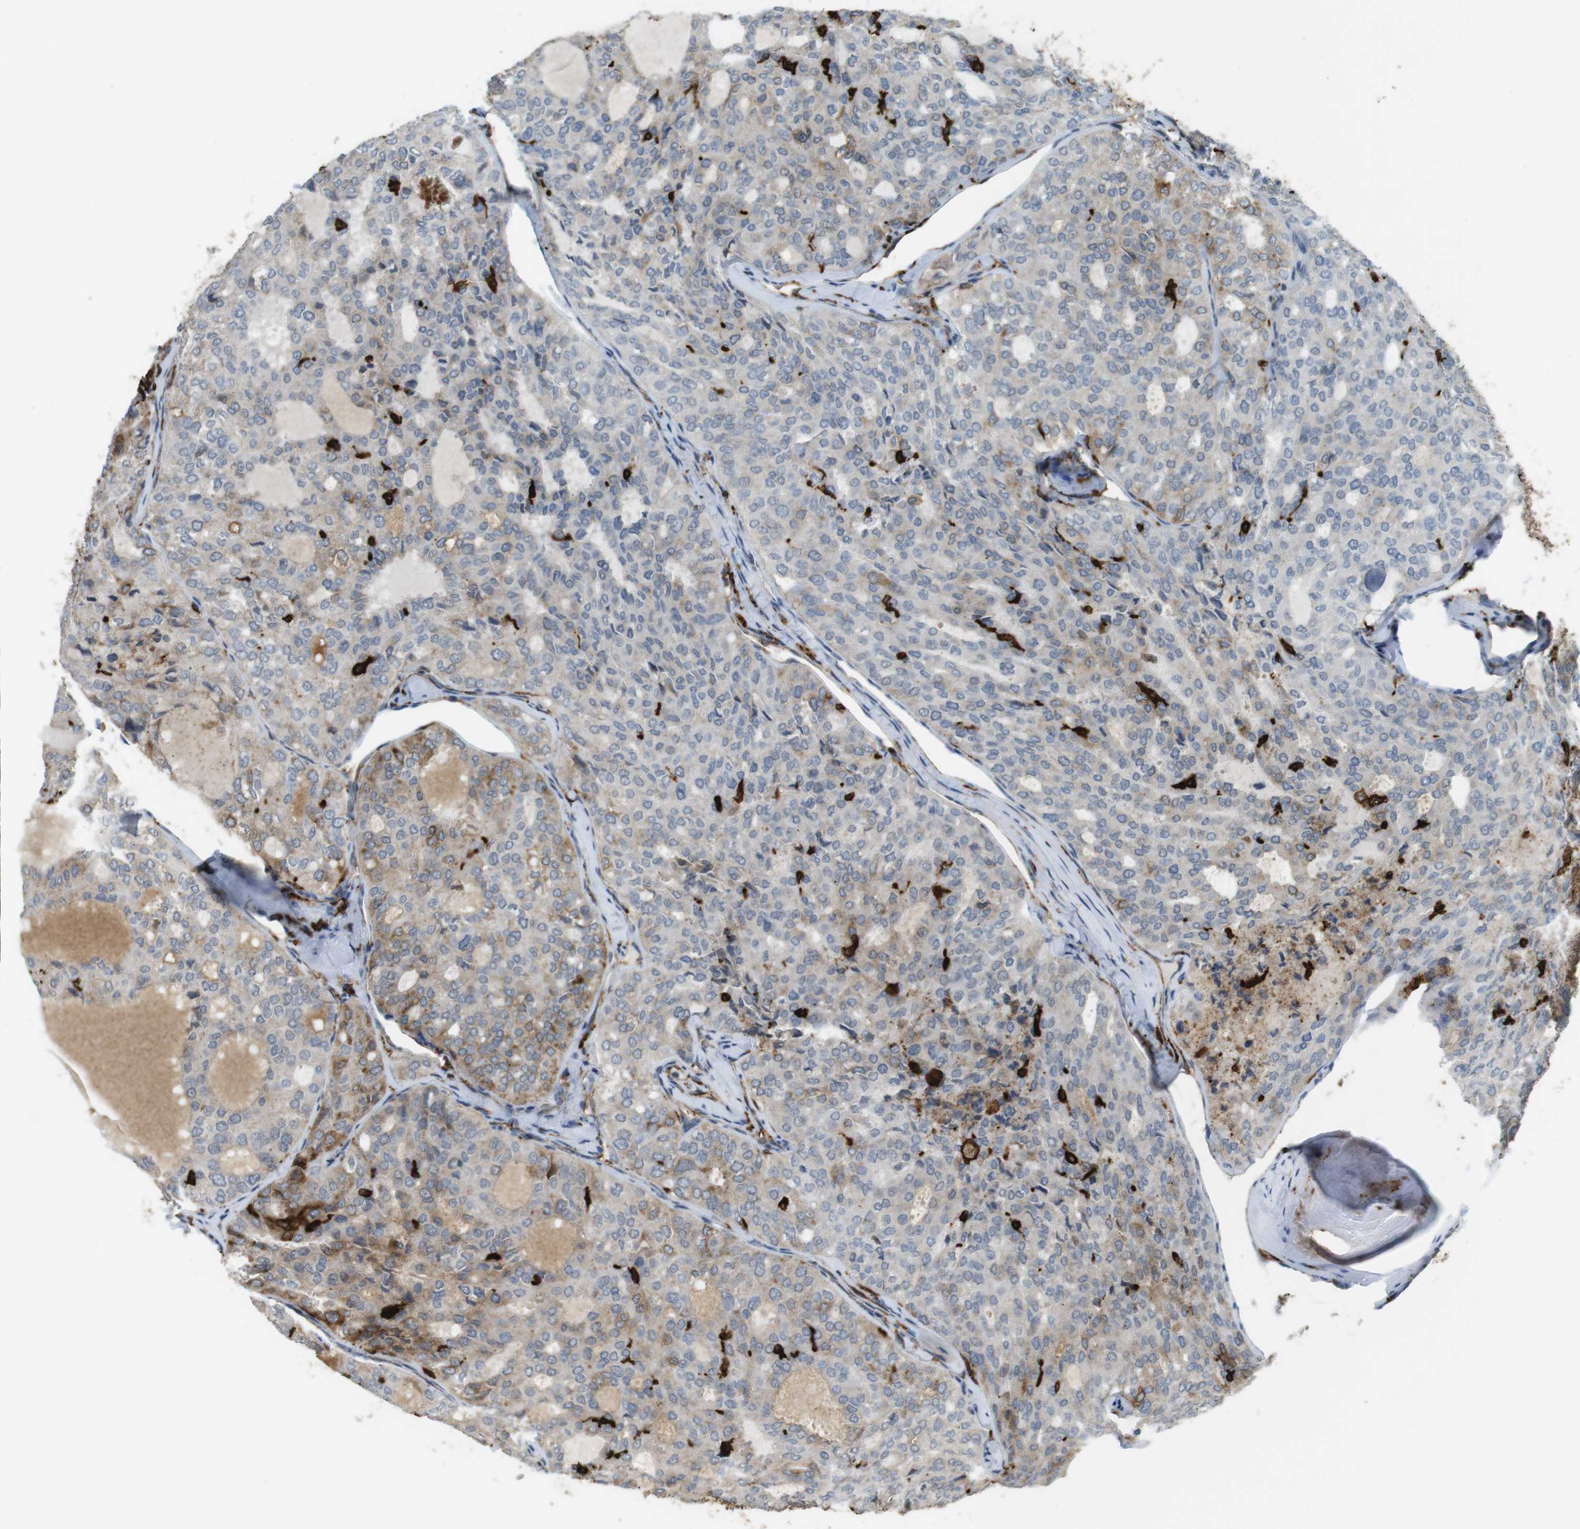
{"staining": {"intensity": "weak", "quantity": "<25%", "location": "cytoplasmic/membranous"}, "tissue": "thyroid cancer", "cell_type": "Tumor cells", "image_type": "cancer", "snomed": [{"axis": "morphology", "description": "Follicular adenoma carcinoma, NOS"}, {"axis": "topography", "description": "Thyroid gland"}], "caption": "The immunohistochemistry (IHC) photomicrograph has no significant positivity in tumor cells of thyroid cancer (follicular adenoma carcinoma) tissue.", "gene": "HLA-DRA", "patient": {"sex": "male", "age": 75}}